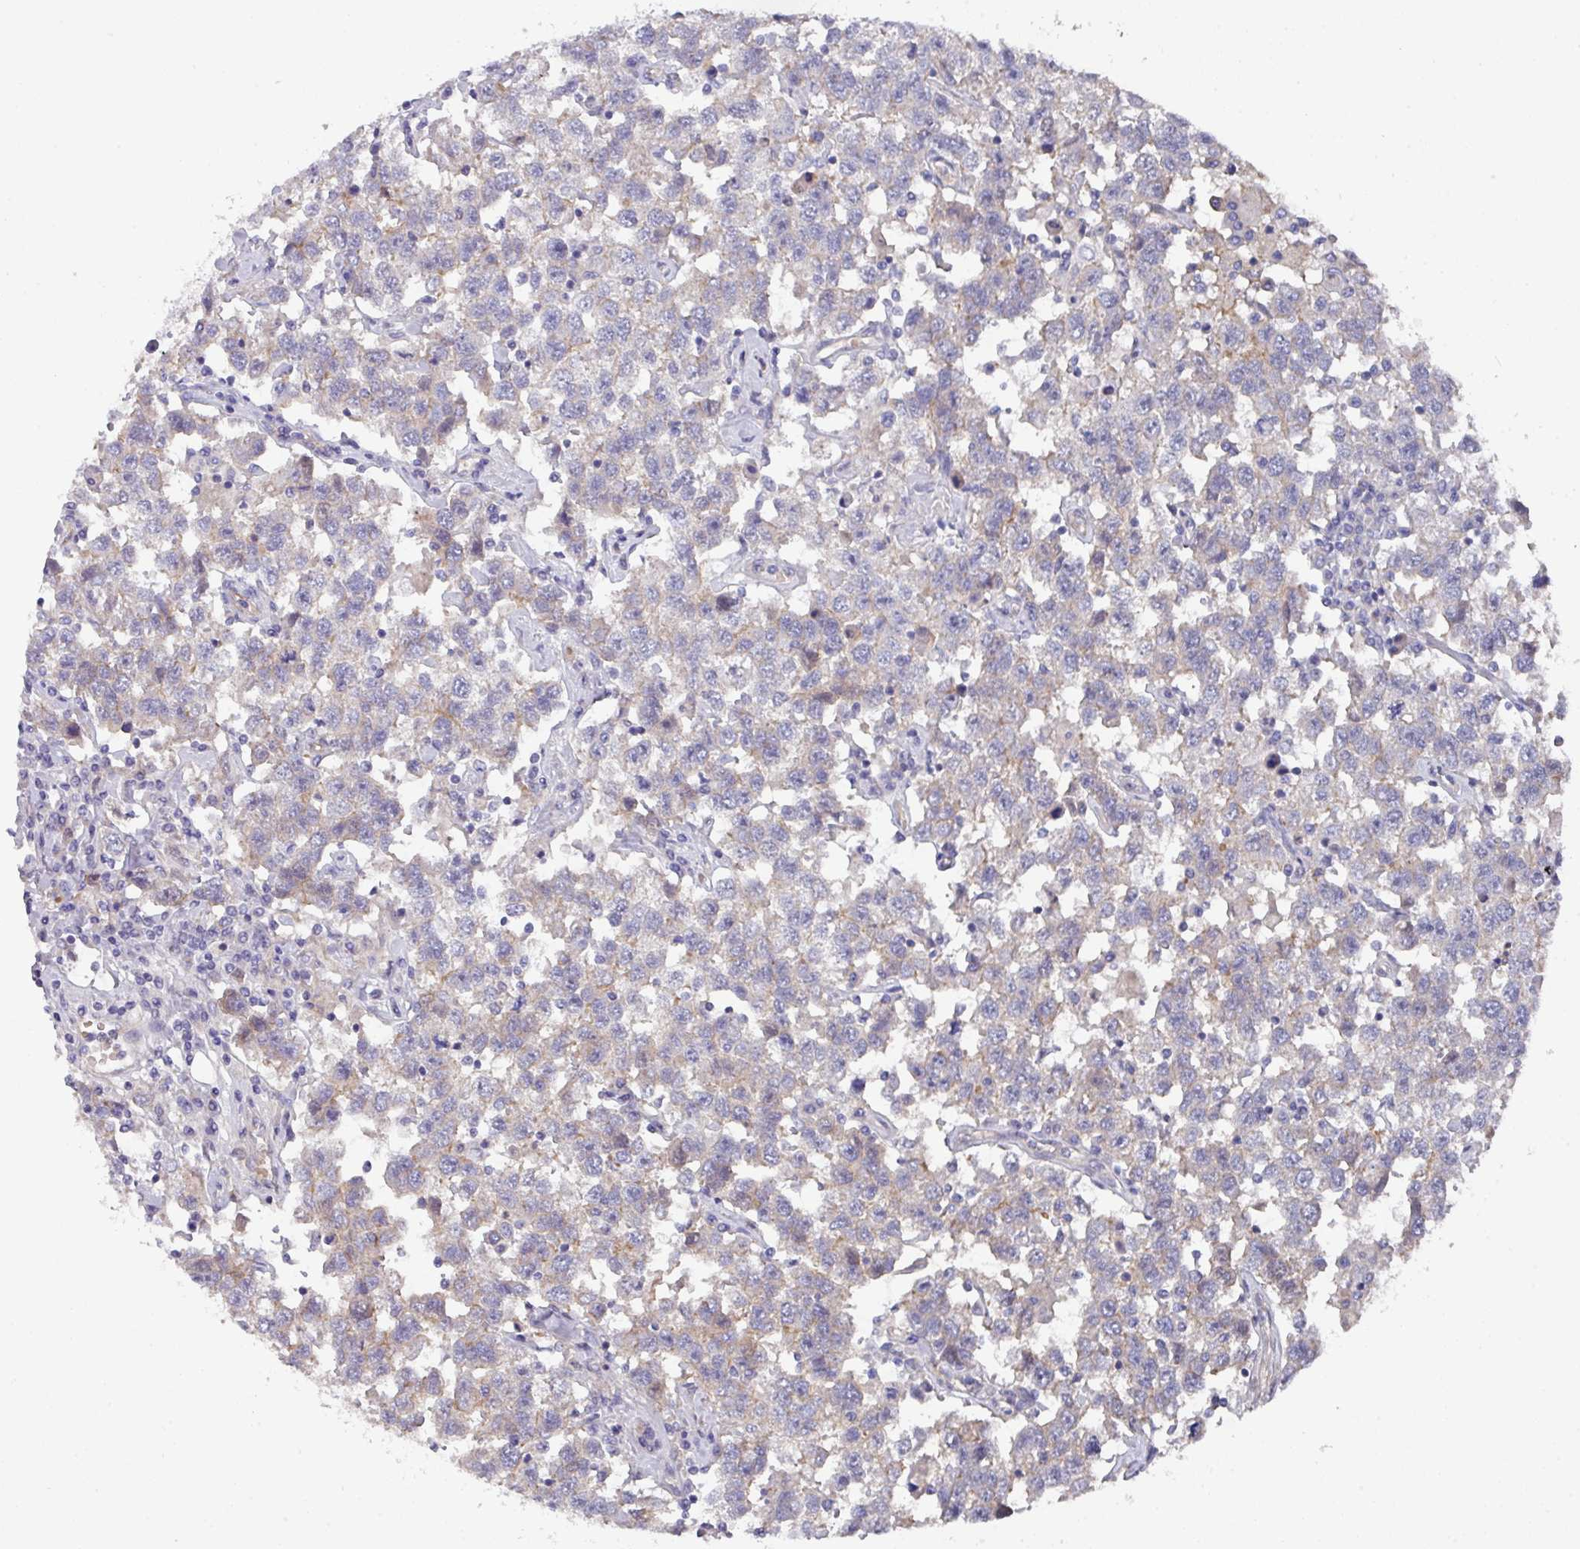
{"staining": {"intensity": "weak", "quantity": "25%-75%", "location": "cytoplasmic/membranous"}, "tissue": "testis cancer", "cell_type": "Tumor cells", "image_type": "cancer", "snomed": [{"axis": "morphology", "description": "Seminoma, NOS"}, {"axis": "topography", "description": "Testis"}], "caption": "IHC image of human testis seminoma stained for a protein (brown), which exhibits low levels of weak cytoplasmic/membranous staining in about 25%-75% of tumor cells.", "gene": "PRR5", "patient": {"sex": "male", "age": 41}}